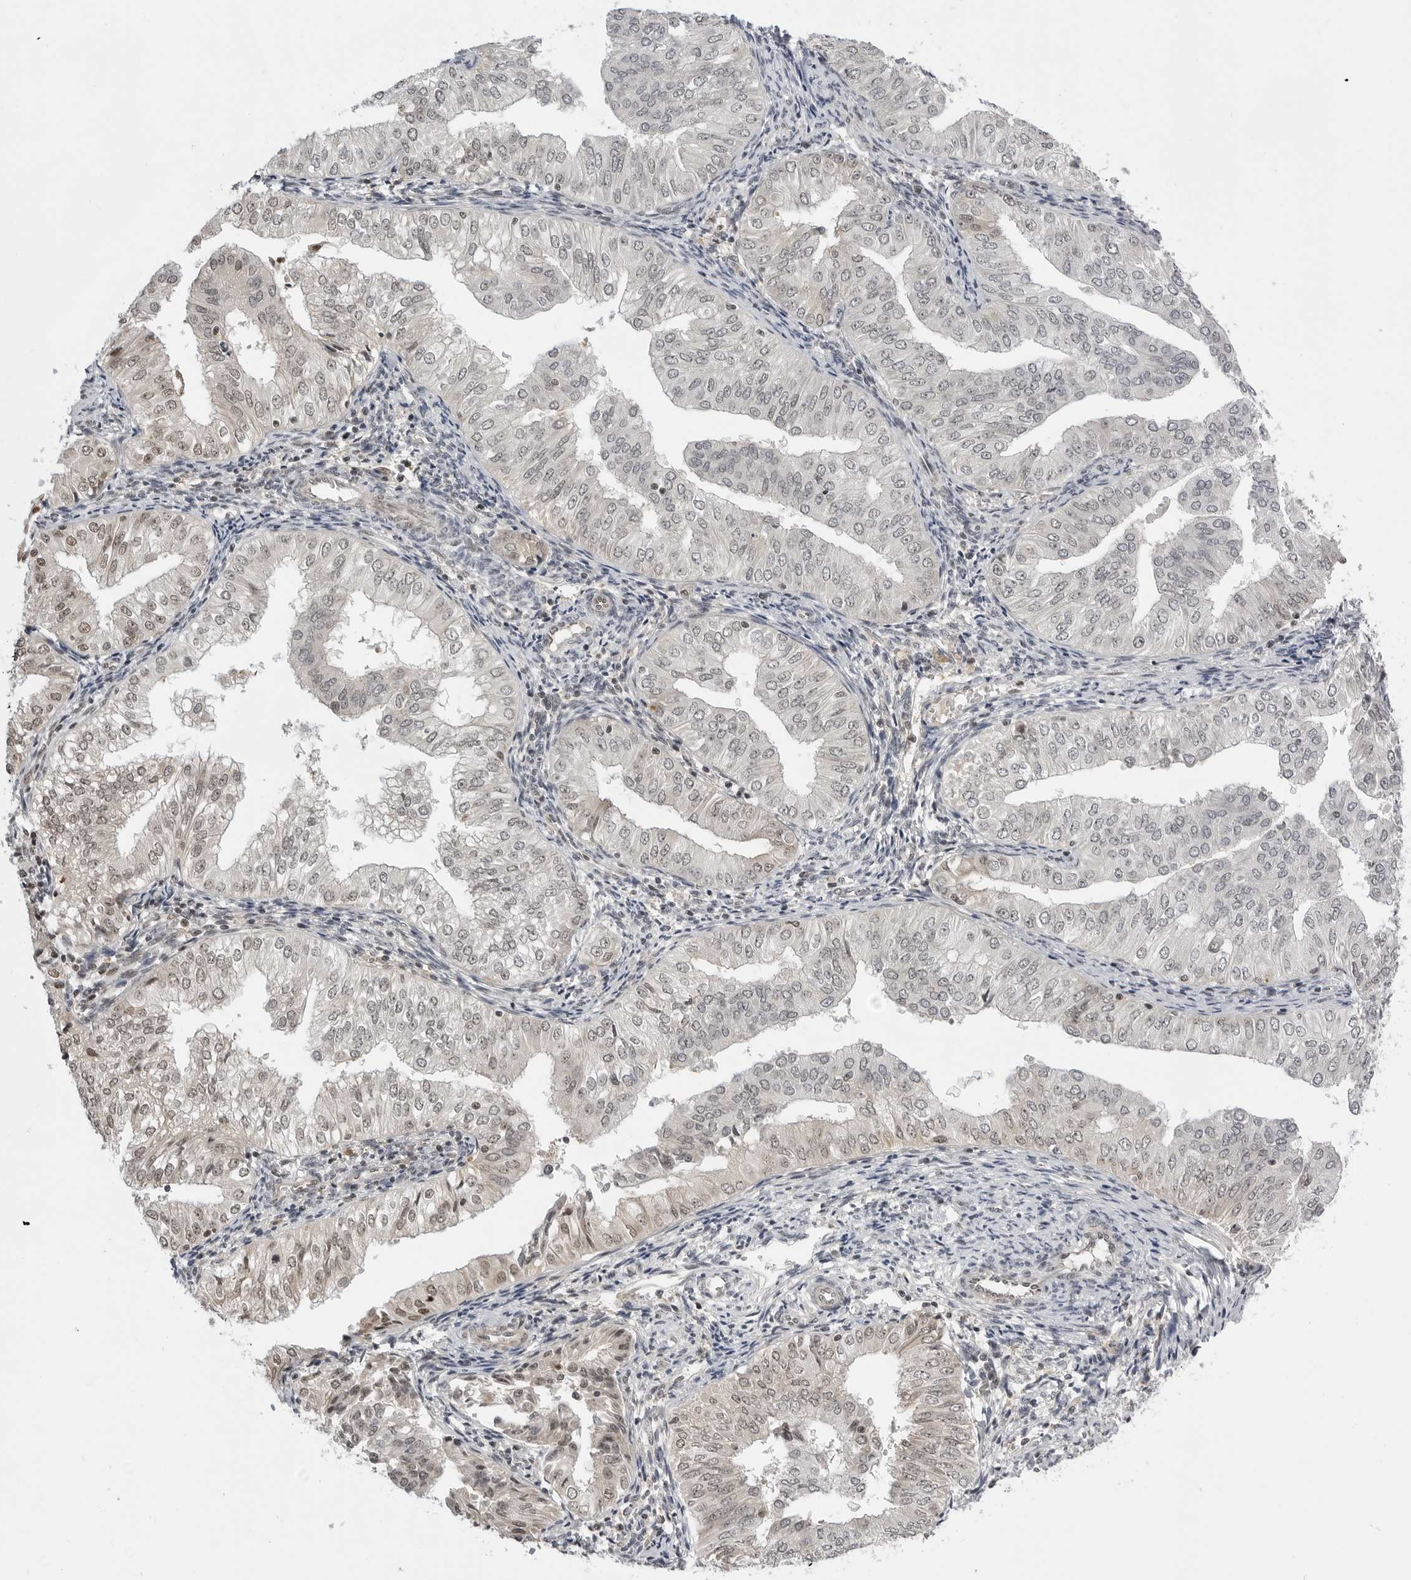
{"staining": {"intensity": "weak", "quantity": ">75%", "location": "cytoplasmic/membranous,nuclear"}, "tissue": "endometrial cancer", "cell_type": "Tumor cells", "image_type": "cancer", "snomed": [{"axis": "morphology", "description": "Normal tissue, NOS"}, {"axis": "morphology", "description": "Adenocarcinoma, NOS"}, {"axis": "topography", "description": "Endometrium"}], "caption": "Tumor cells display low levels of weak cytoplasmic/membranous and nuclear positivity in about >75% of cells in endometrial adenocarcinoma.", "gene": "C8orf33", "patient": {"sex": "female", "age": 53}}